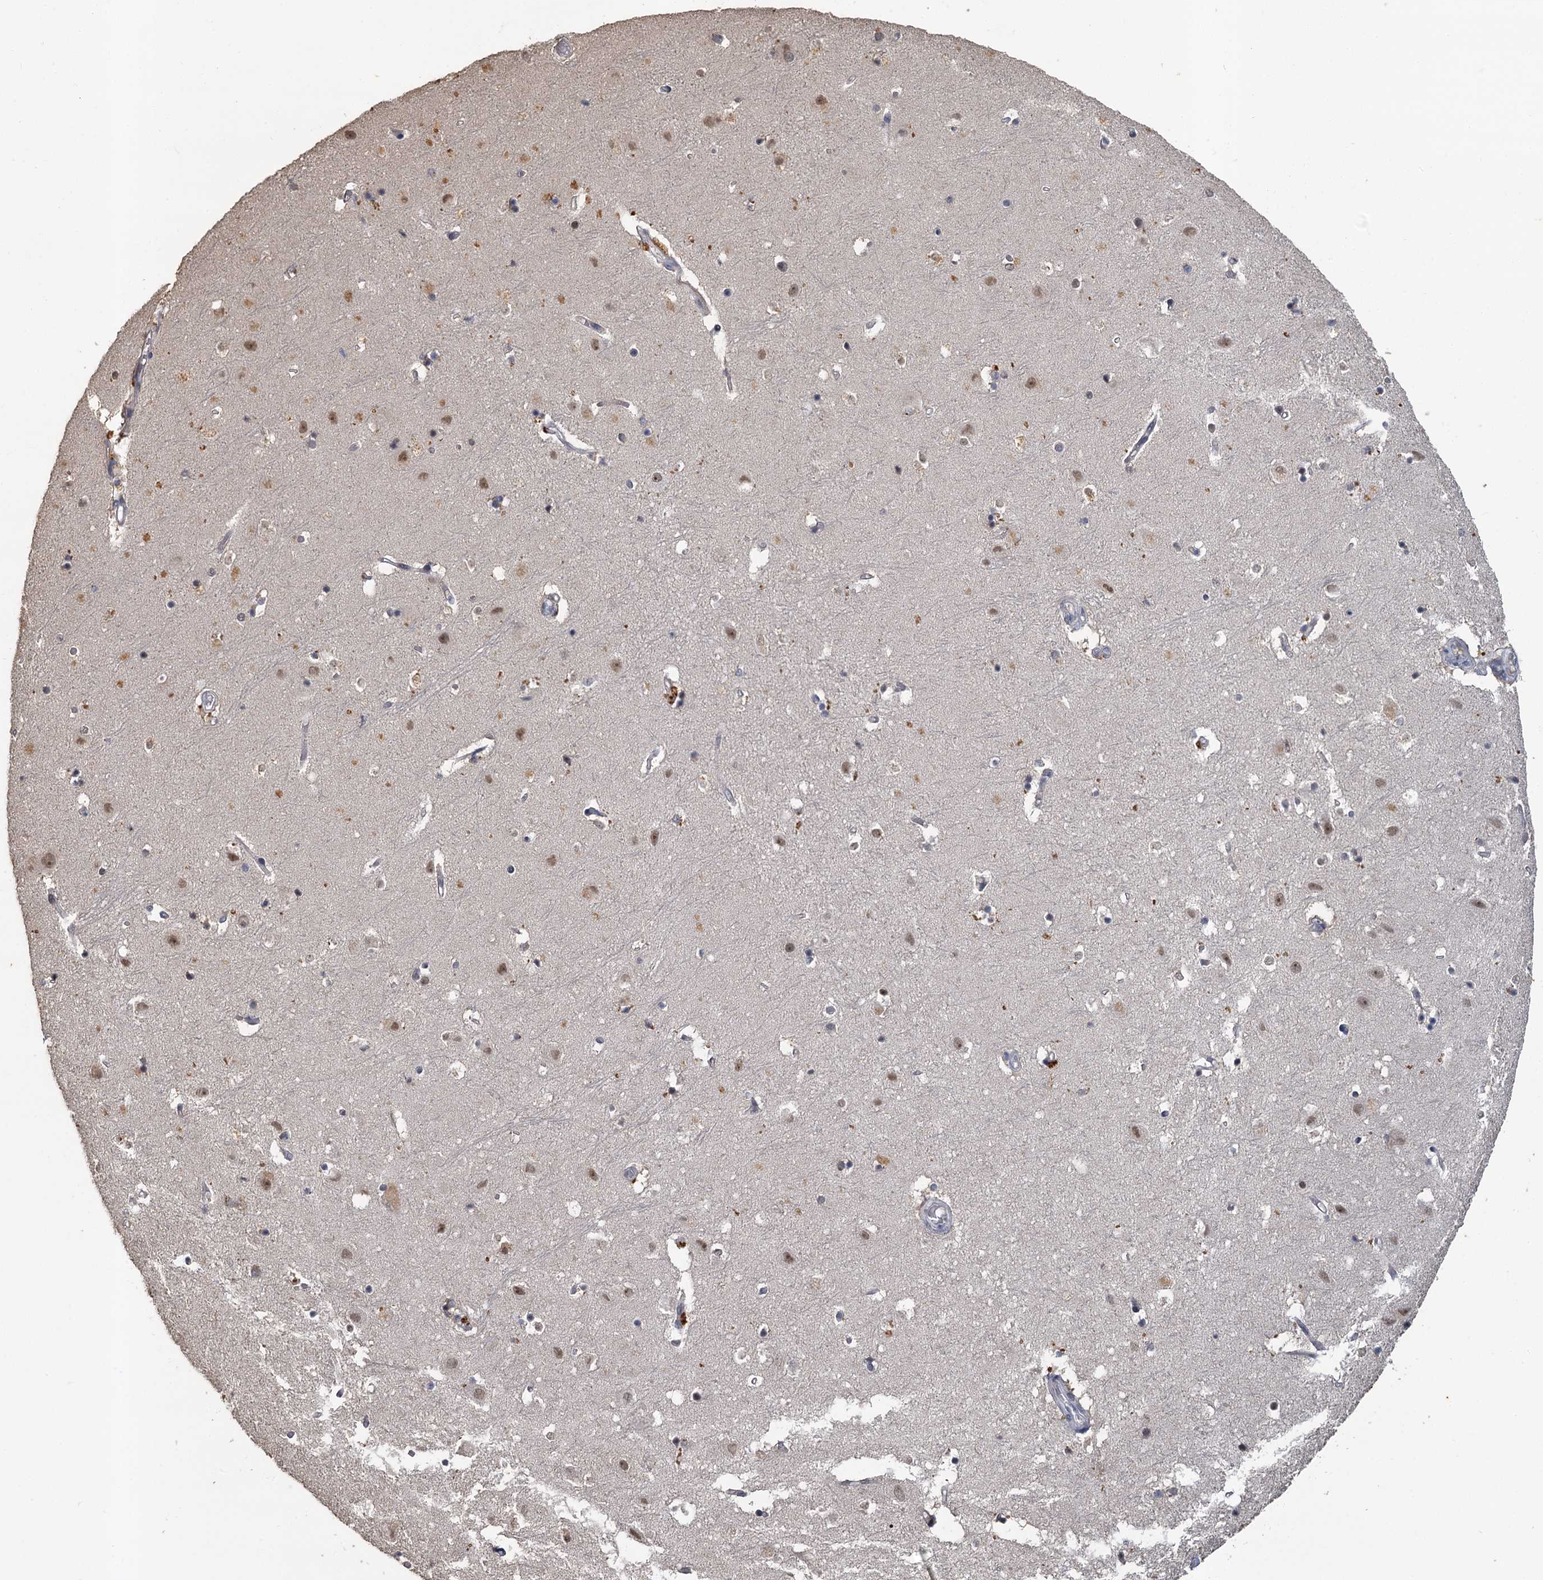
{"staining": {"intensity": "weak", "quantity": "<25%", "location": "nuclear"}, "tissue": "hippocampus", "cell_type": "Glial cells", "image_type": "normal", "snomed": [{"axis": "morphology", "description": "Normal tissue, NOS"}, {"axis": "topography", "description": "Hippocampus"}], "caption": "This is a histopathology image of IHC staining of normal hippocampus, which shows no staining in glial cells.", "gene": "MUCL1", "patient": {"sex": "female", "age": 52}}